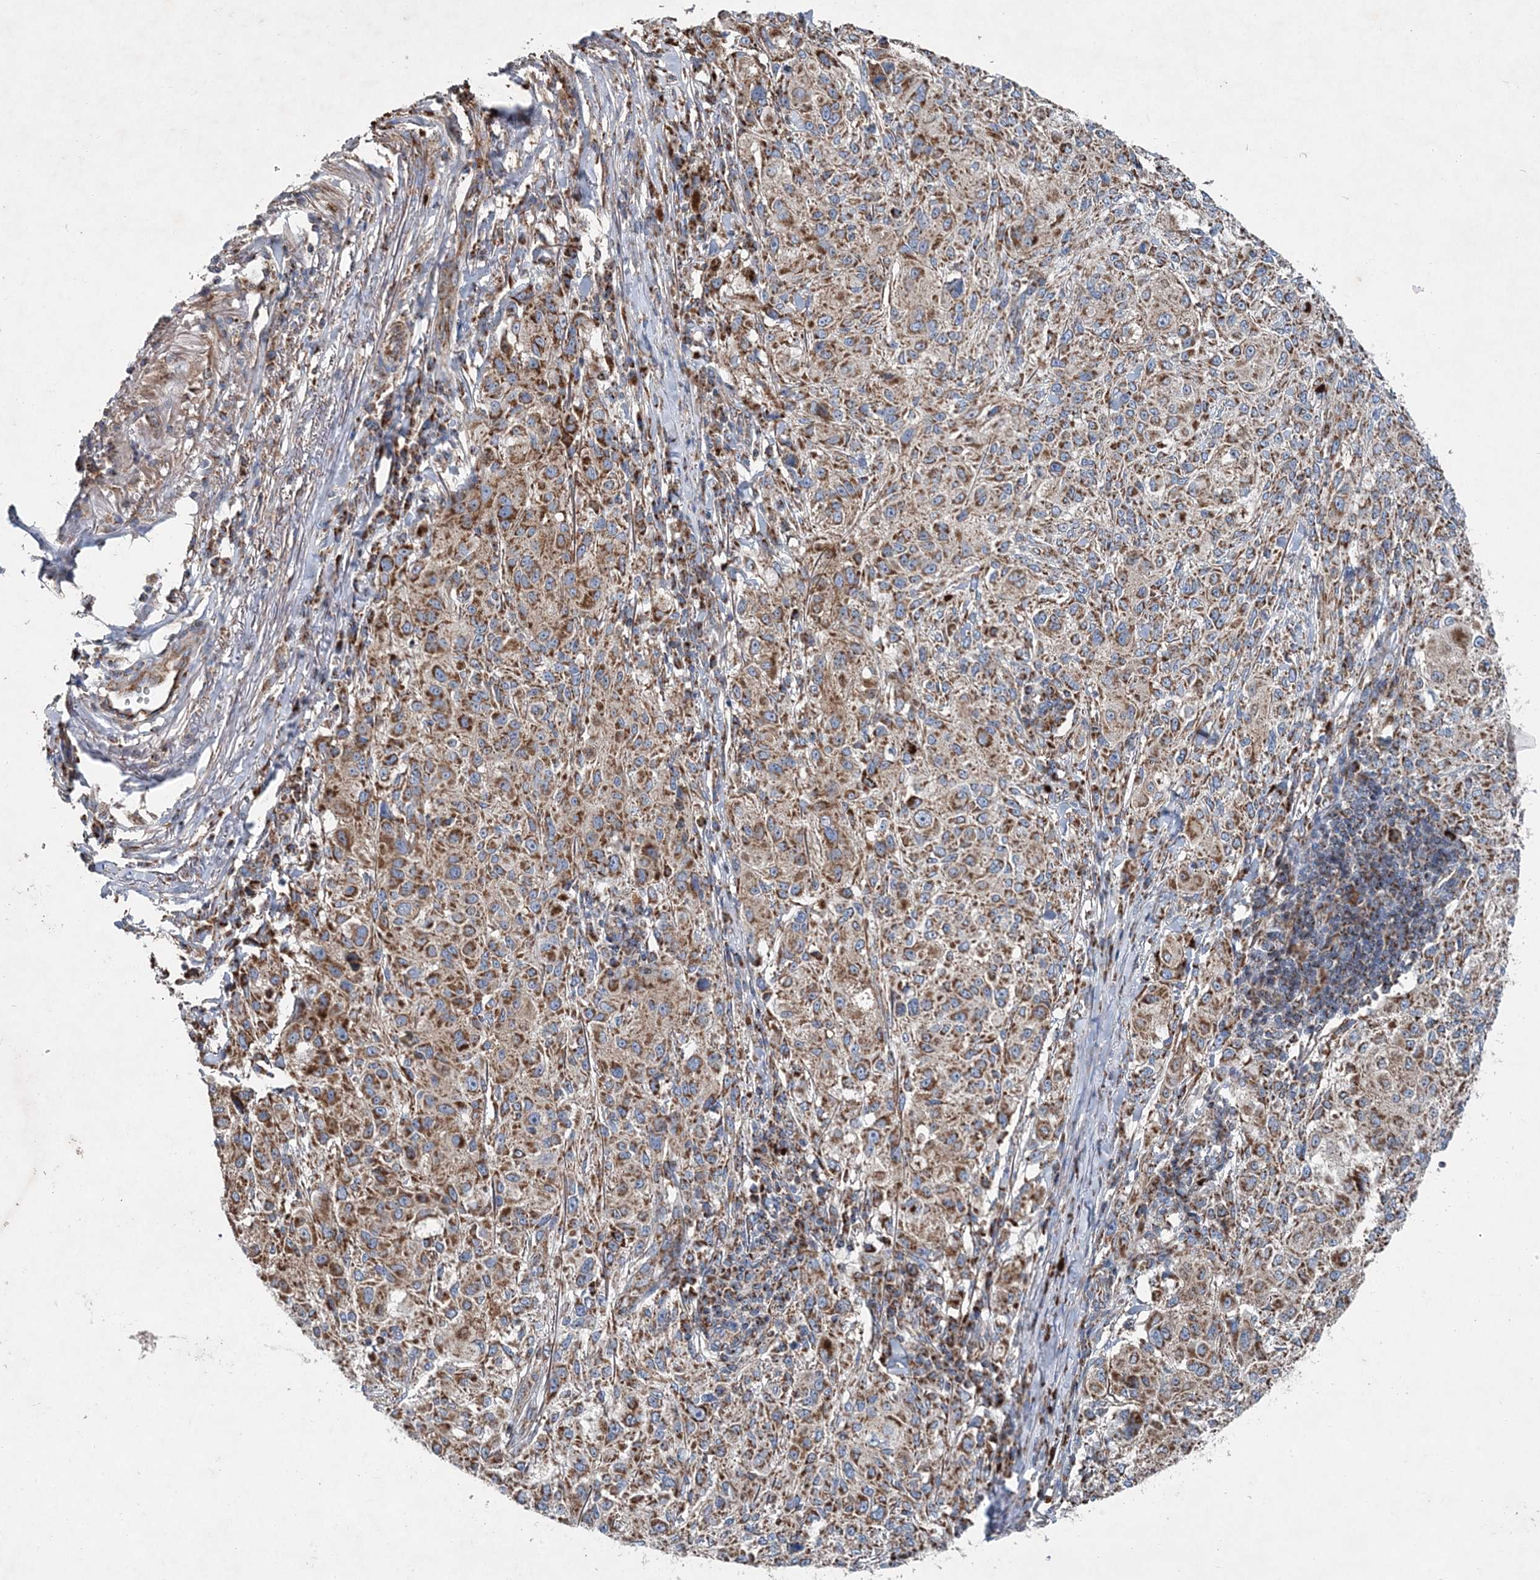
{"staining": {"intensity": "moderate", "quantity": ">75%", "location": "cytoplasmic/membranous"}, "tissue": "melanoma", "cell_type": "Tumor cells", "image_type": "cancer", "snomed": [{"axis": "morphology", "description": "Necrosis, NOS"}, {"axis": "morphology", "description": "Malignant melanoma, NOS"}, {"axis": "topography", "description": "Skin"}], "caption": "Immunohistochemistry (DAB) staining of human melanoma exhibits moderate cytoplasmic/membranous protein staining in approximately >75% of tumor cells. (DAB = brown stain, brightfield microscopy at high magnification).", "gene": "SPAG16", "patient": {"sex": "female", "age": 87}}